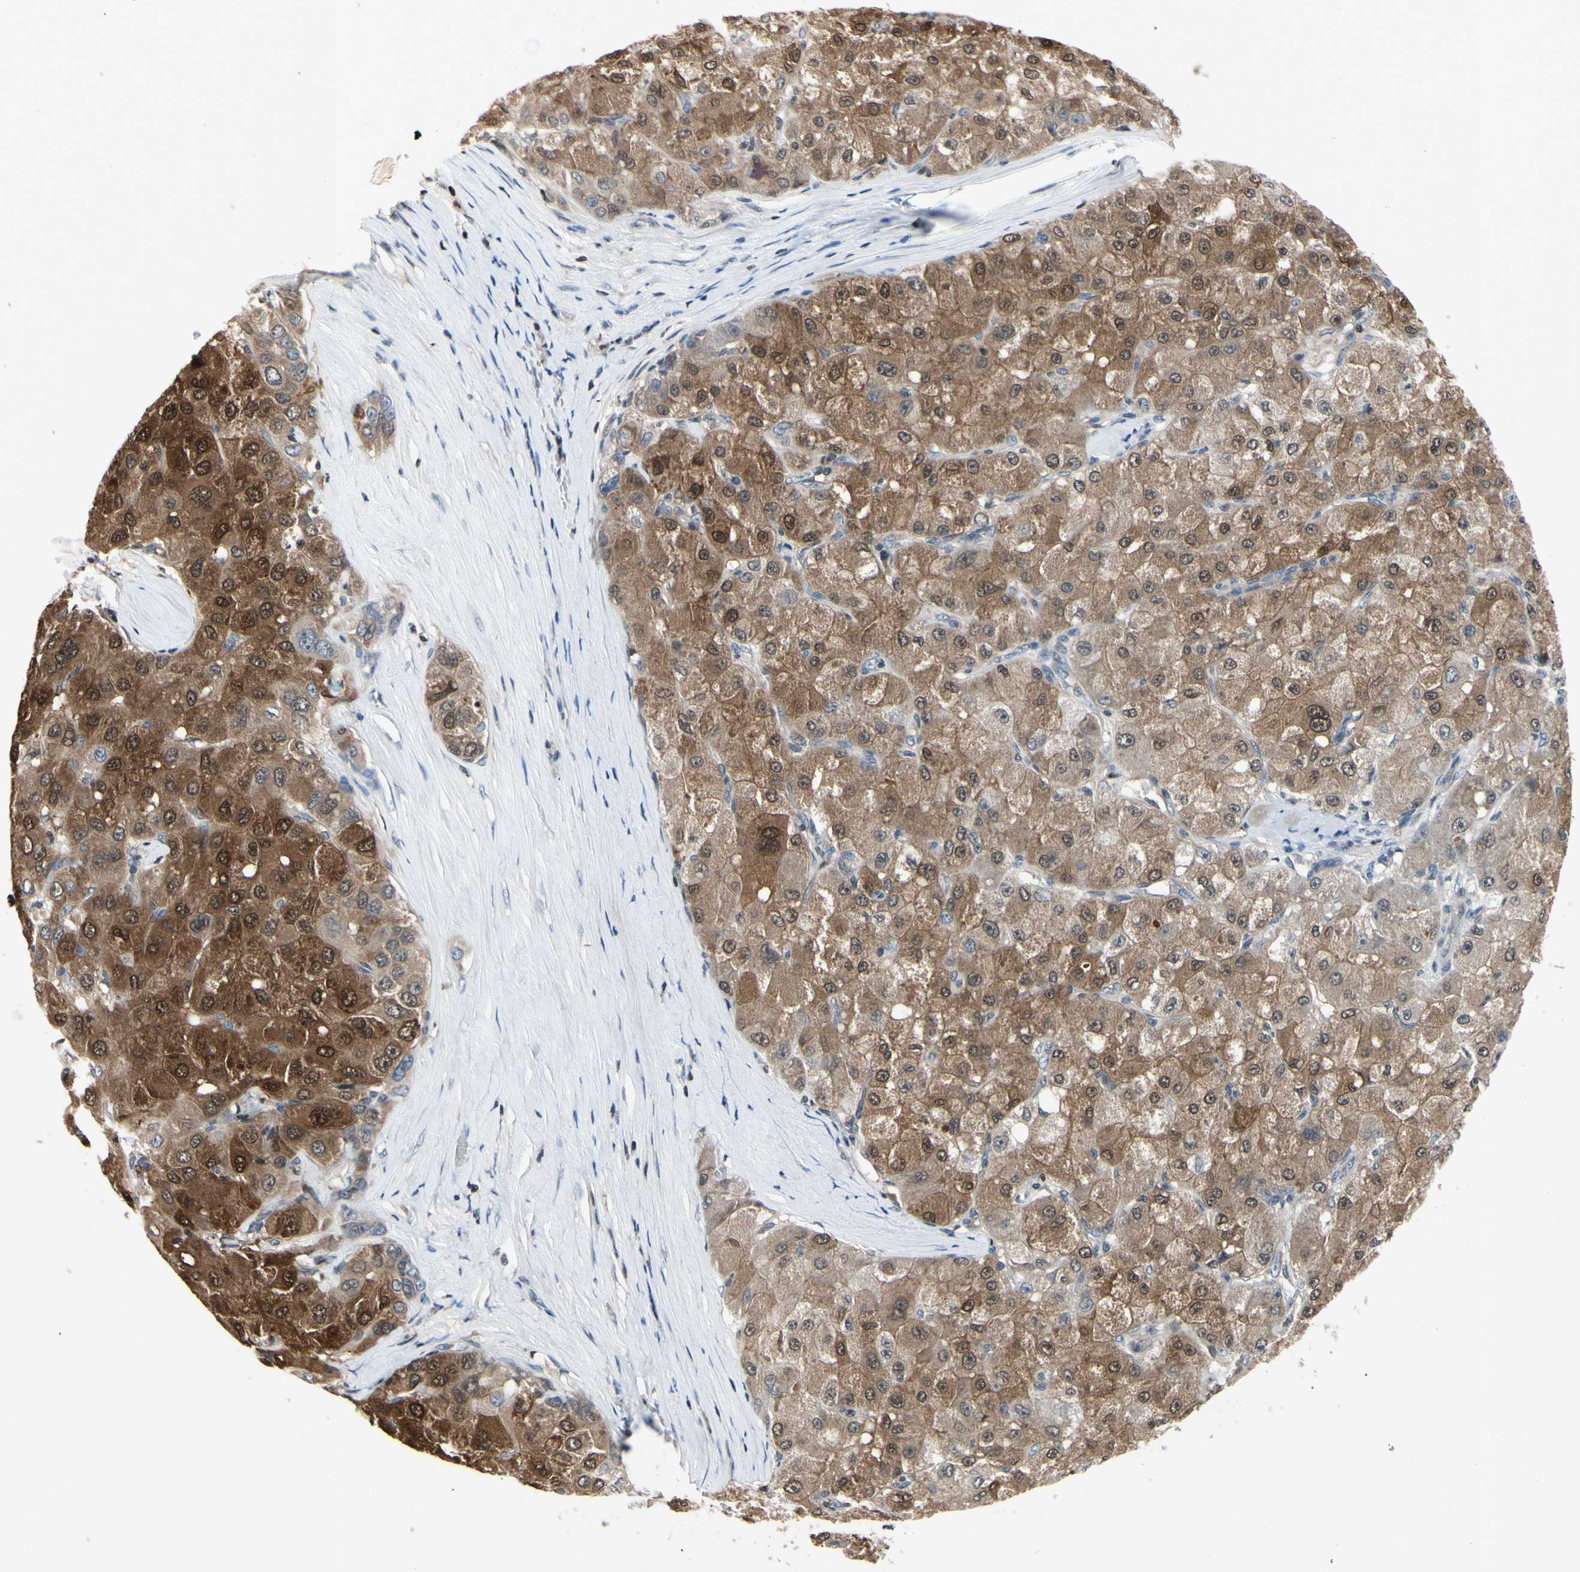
{"staining": {"intensity": "strong", "quantity": ">75%", "location": "cytoplasmic/membranous,nuclear"}, "tissue": "liver cancer", "cell_type": "Tumor cells", "image_type": "cancer", "snomed": [{"axis": "morphology", "description": "Carcinoma, Hepatocellular, NOS"}, {"axis": "topography", "description": "Liver"}], "caption": "An image showing strong cytoplasmic/membranous and nuclear expression in about >75% of tumor cells in liver cancer, as visualized by brown immunohistochemical staining.", "gene": "ARG1", "patient": {"sex": "male", "age": 80}}